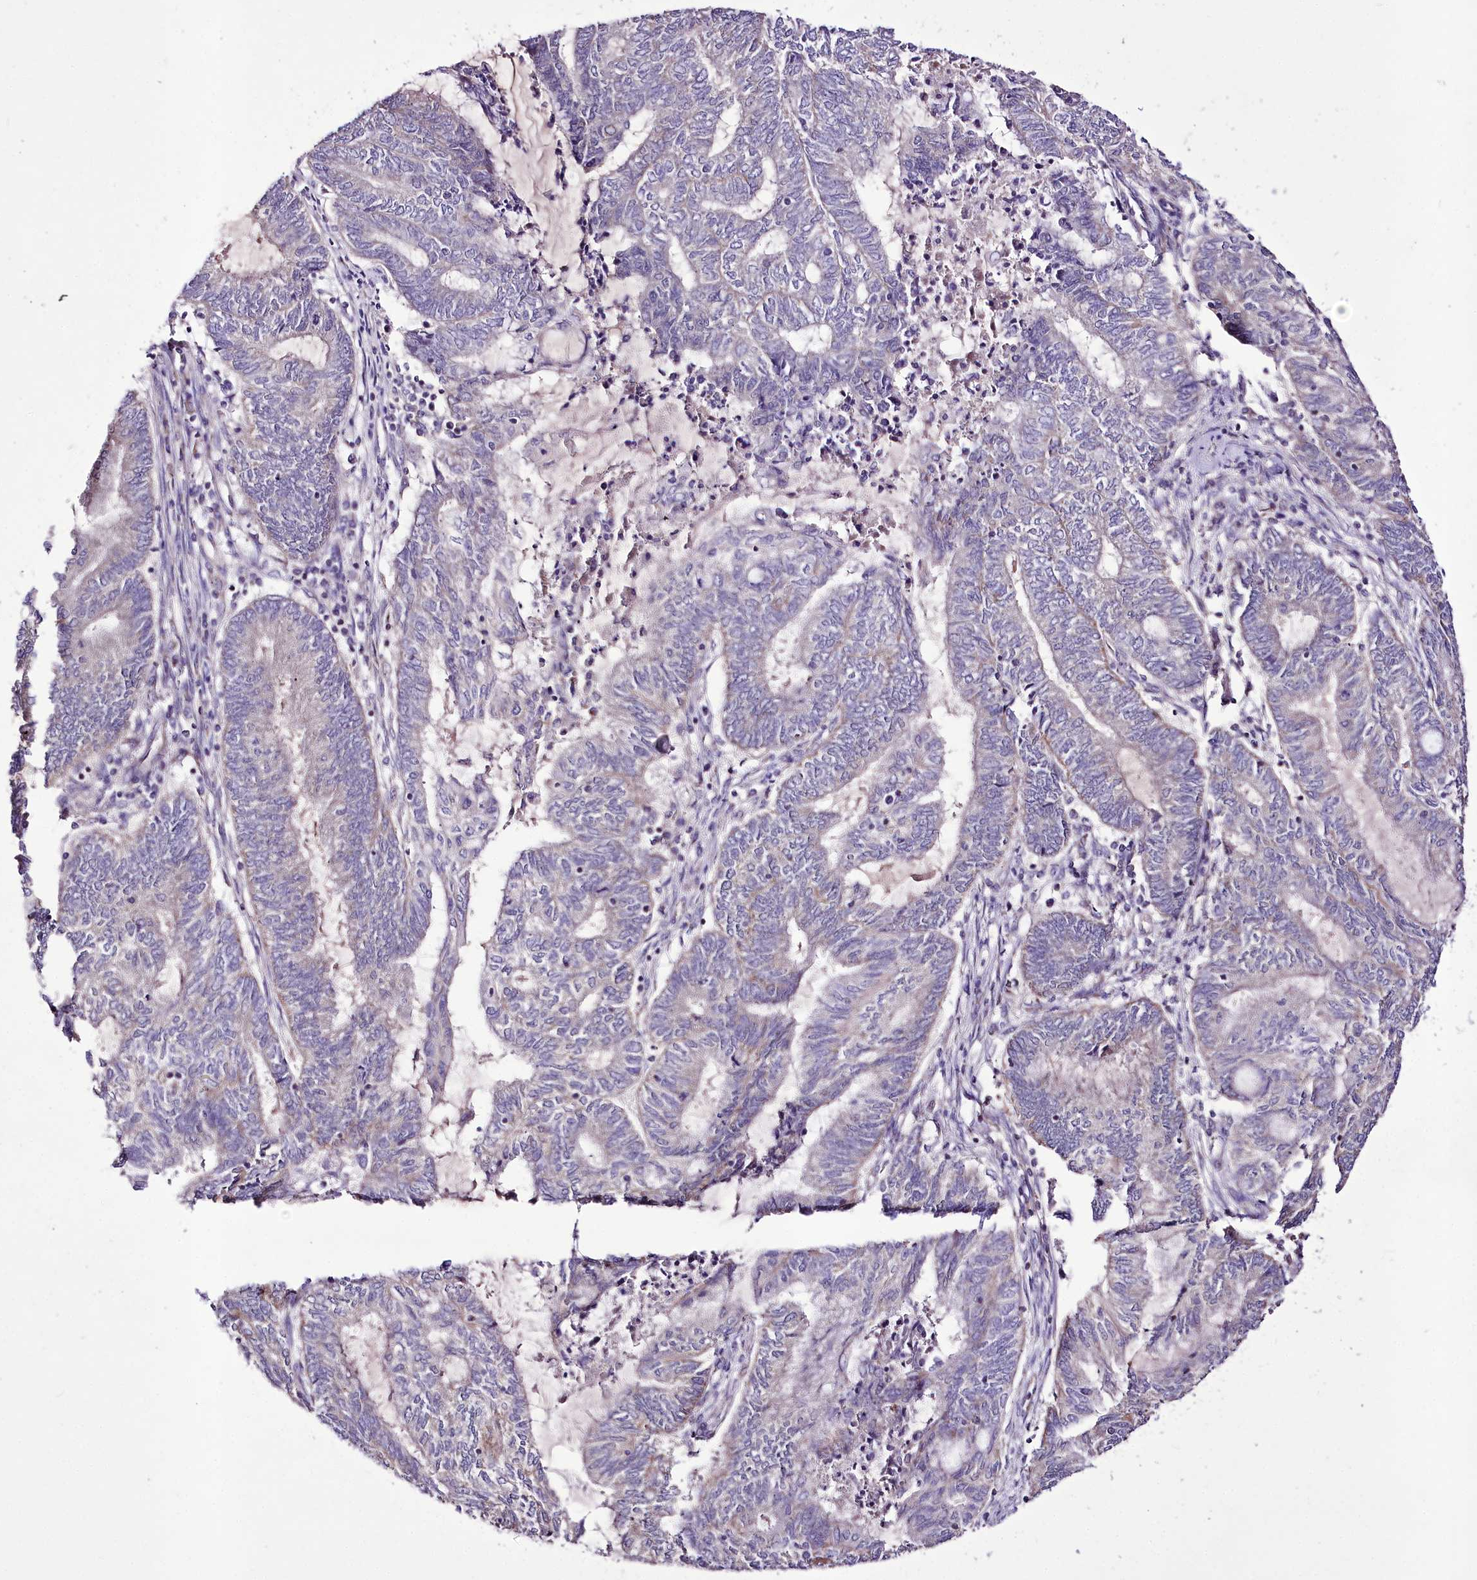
{"staining": {"intensity": "moderate", "quantity": "25%-75%", "location": "cytoplasmic/membranous"}, "tissue": "endometrial cancer", "cell_type": "Tumor cells", "image_type": "cancer", "snomed": [{"axis": "morphology", "description": "Adenocarcinoma, NOS"}, {"axis": "topography", "description": "Uterus"}, {"axis": "topography", "description": "Endometrium"}], "caption": "About 25%-75% of tumor cells in endometrial cancer (adenocarcinoma) reveal moderate cytoplasmic/membranous protein positivity as visualized by brown immunohistochemical staining.", "gene": "ATE1", "patient": {"sex": "female", "age": 70}}